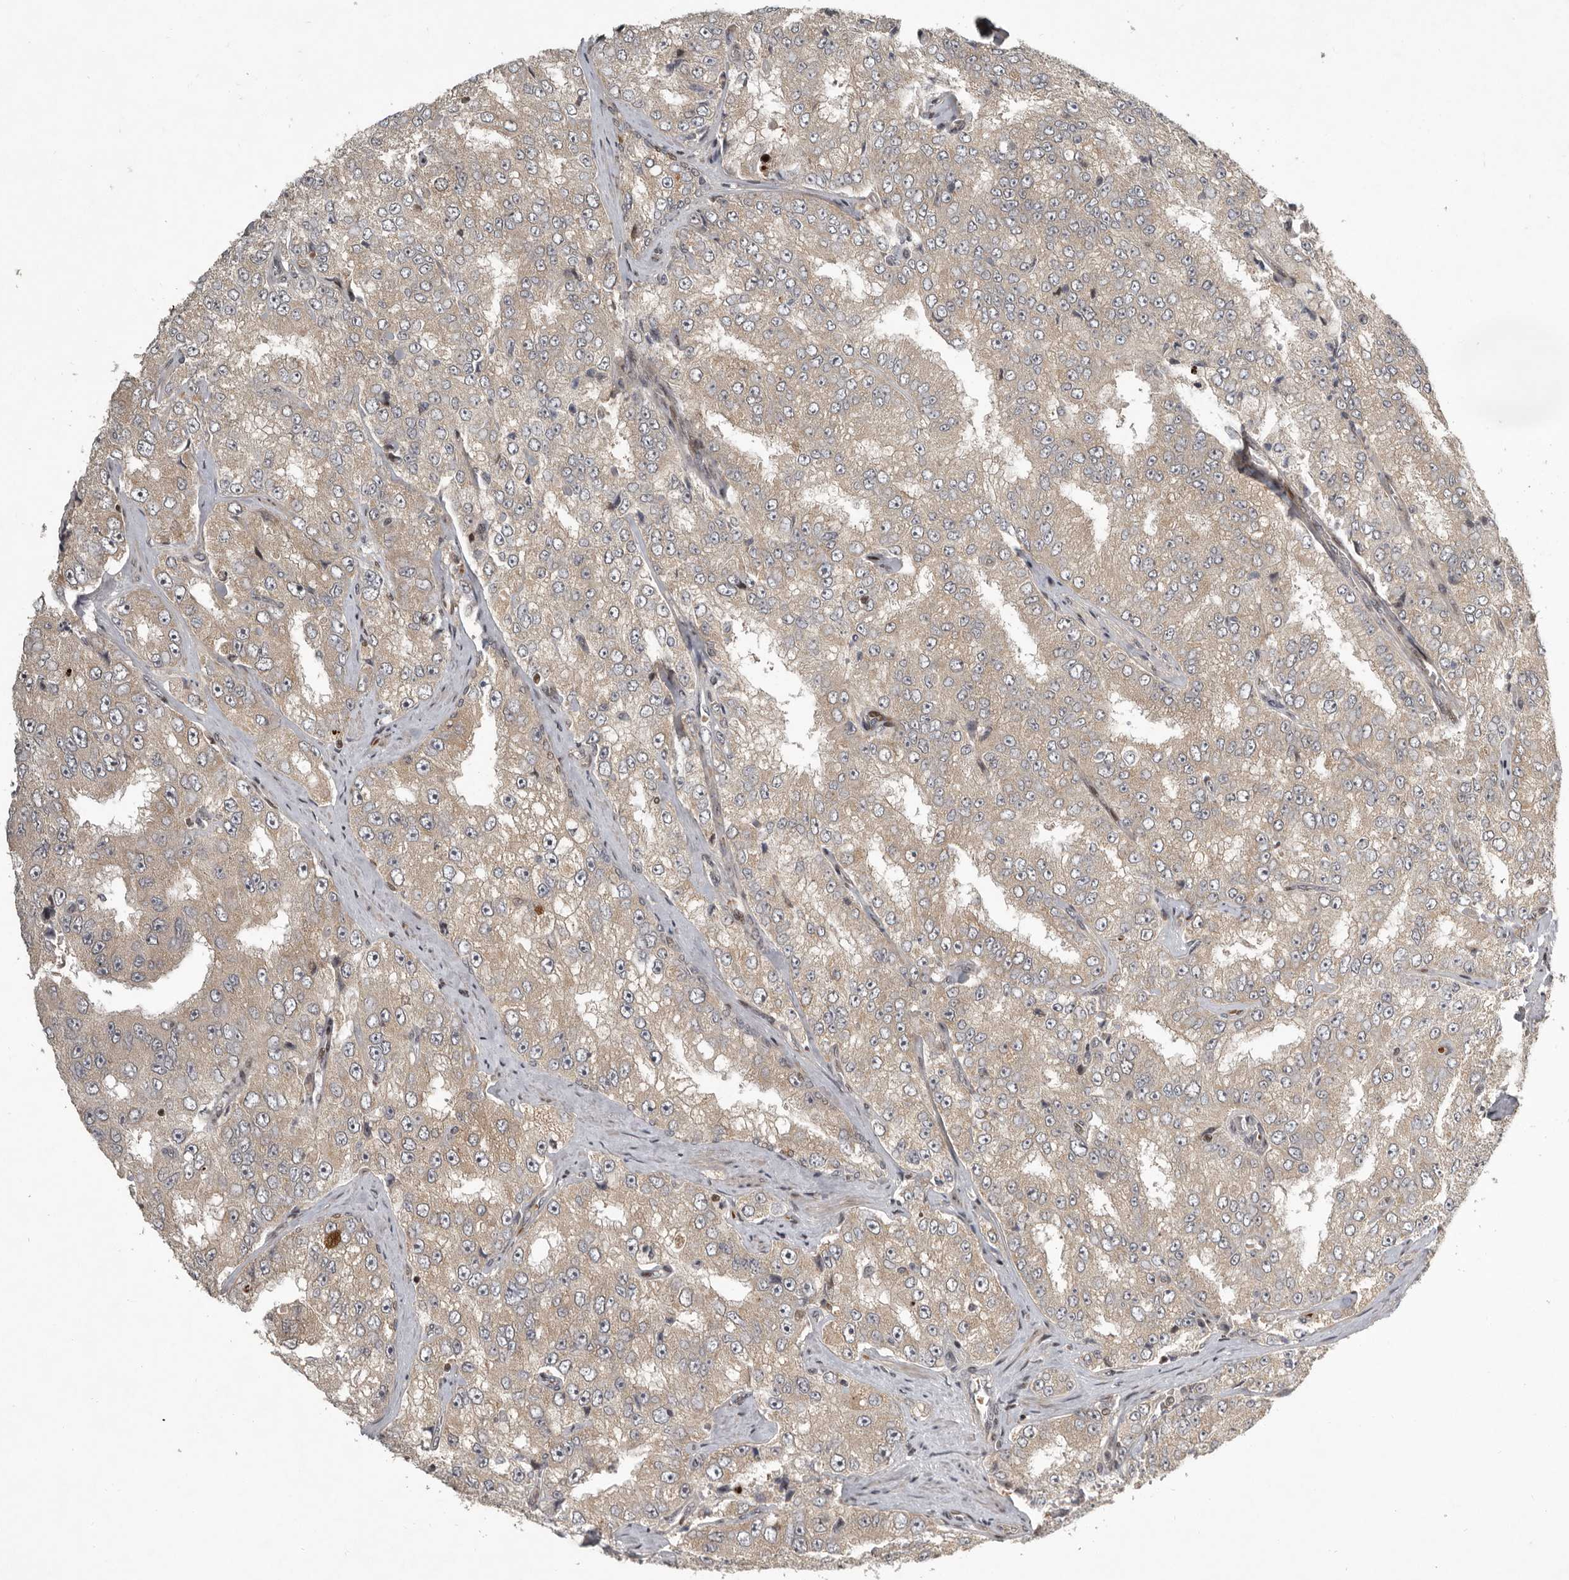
{"staining": {"intensity": "moderate", "quantity": "<25%", "location": "cytoplasmic/membranous"}, "tissue": "prostate cancer", "cell_type": "Tumor cells", "image_type": "cancer", "snomed": [{"axis": "morphology", "description": "Adenocarcinoma, High grade"}, {"axis": "topography", "description": "Prostate"}], "caption": "Human prostate cancer stained with a protein marker reveals moderate staining in tumor cells.", "gene": "RABIF", "patient": {"sex": "male", "age": 58}}